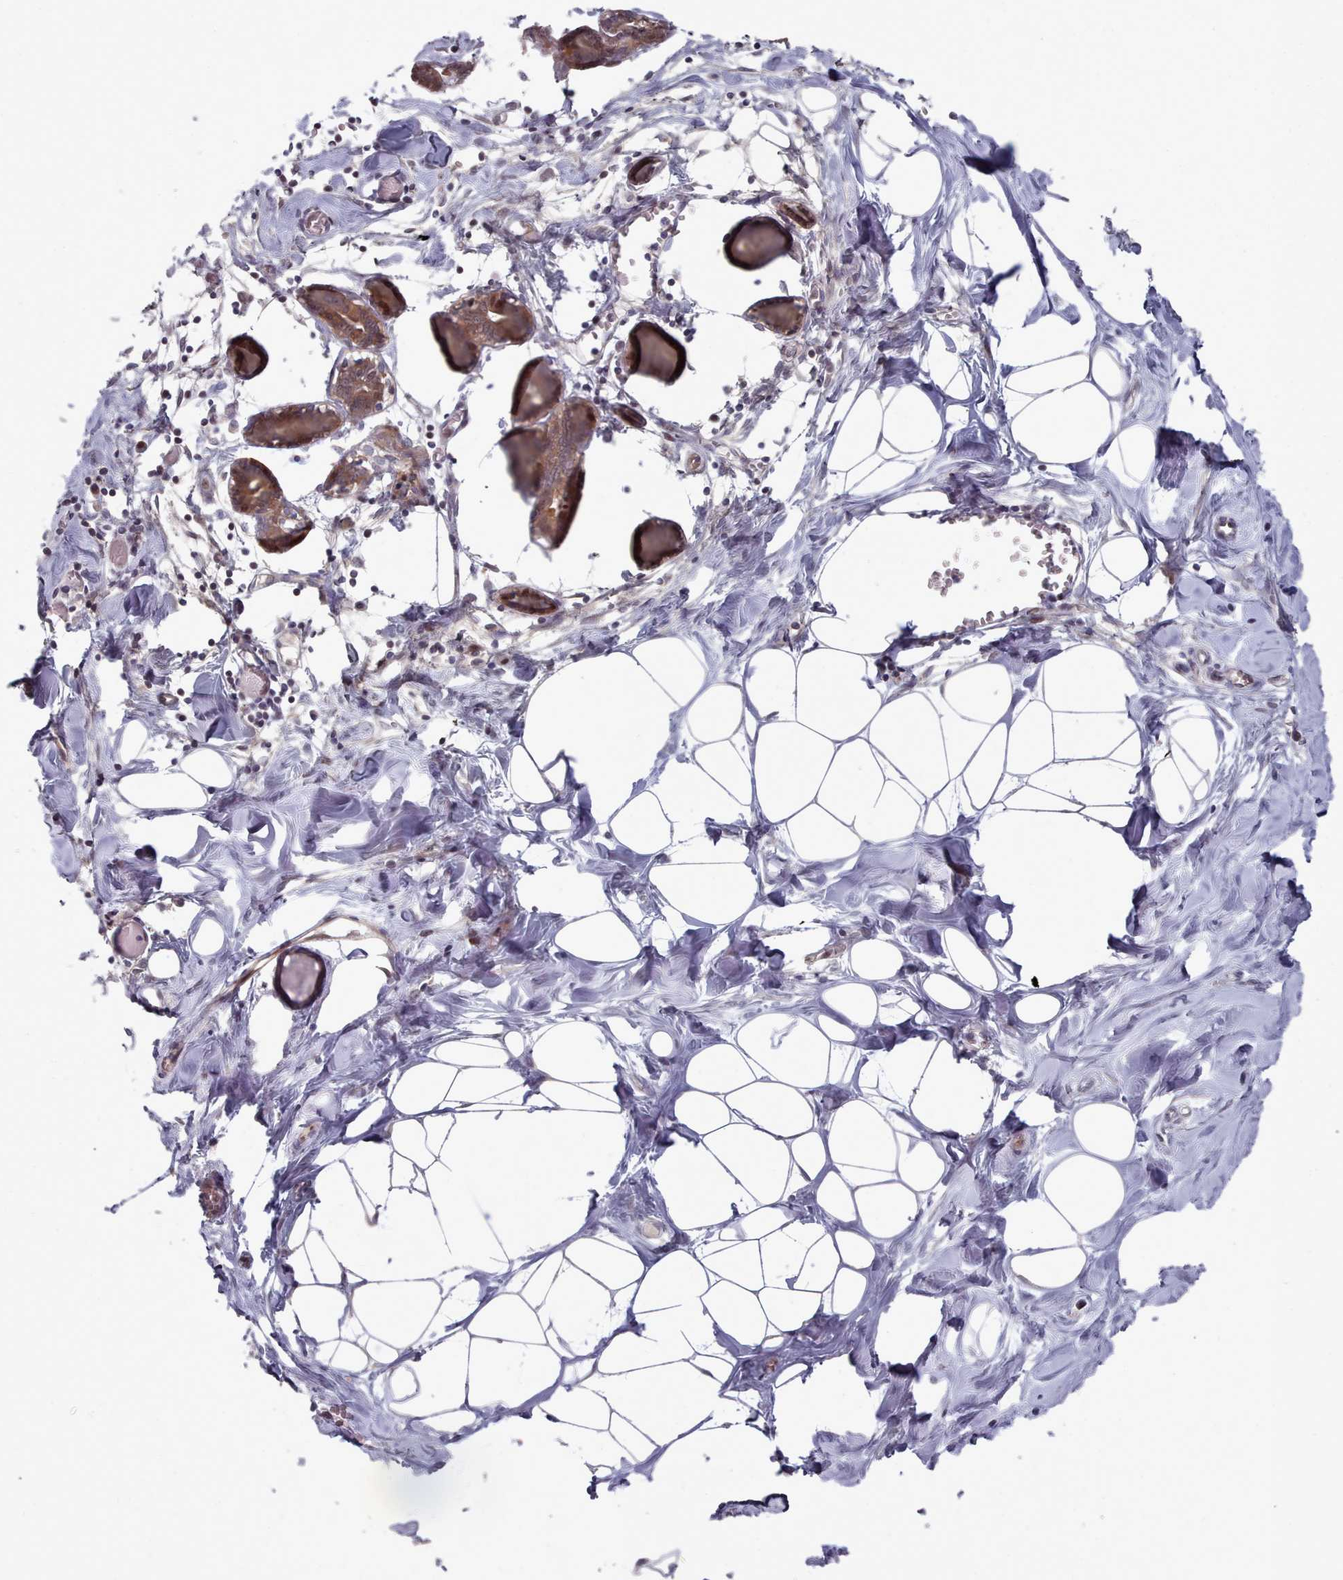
{"staining": {"intensity": "negative", "quantity": "none", "location": "none"}, "tissue": "breast", "cell_type": "Adipocytes", "image_type": "normal", "snomed": [{"axis": "morphology", "description": "Normal tissue, NOS"}, {"axis": "topography", "description": "Breast"}], "caption": "Immunohistochemical staining of normal human breast displays no significant staining in adipocytes. The staining was performed using DAB (3,3'-diaminobenzidine) to visualize the protein expression in brown, while the nuclei were stained in blue with hematoxylin (Magnification: 20x).", "gene": "GINS1", "patient": {"sex": "female", "age": 27}}